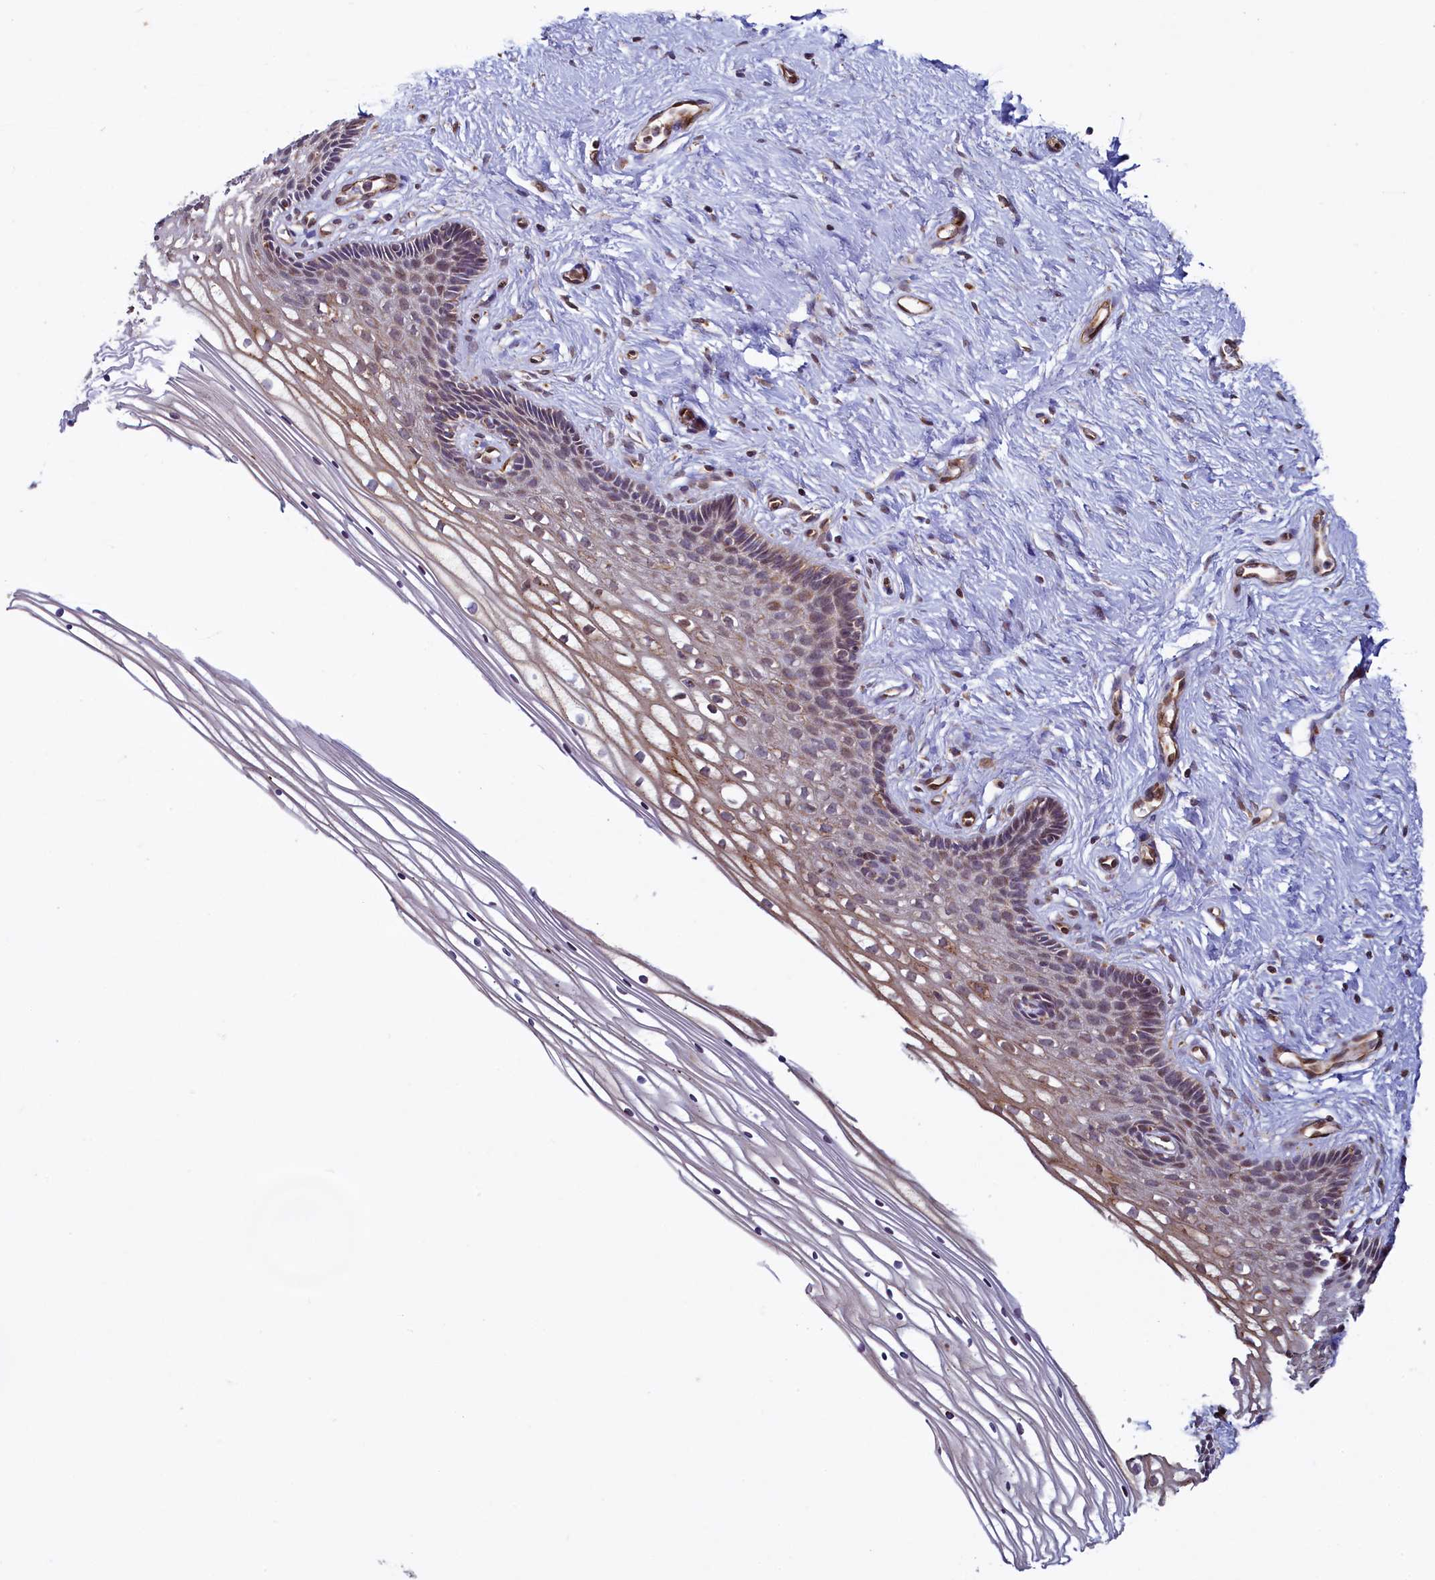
{"staining": {"intensity": "moderate", "quantity": ">75%", "location": "cytoplasmic/membranous"}, "tissue": "cervix", "cell_type": "Glandular cells", "image_type": "normal", "snomed": [{"axis": "morphology", "description": "Normal tissue, NOS"}, {"axis": "topography", "description": "Cervix"}], "caption": "An immunohistochemistry (IHC) photomicrograph of benign tissue is shown. Protein staining in brown highlights moderate cytoplasmic/membranous positivity in cervix within glandular cells.", "gene": "ZNF577", "patient": {"sex": "female", "age": 33}}